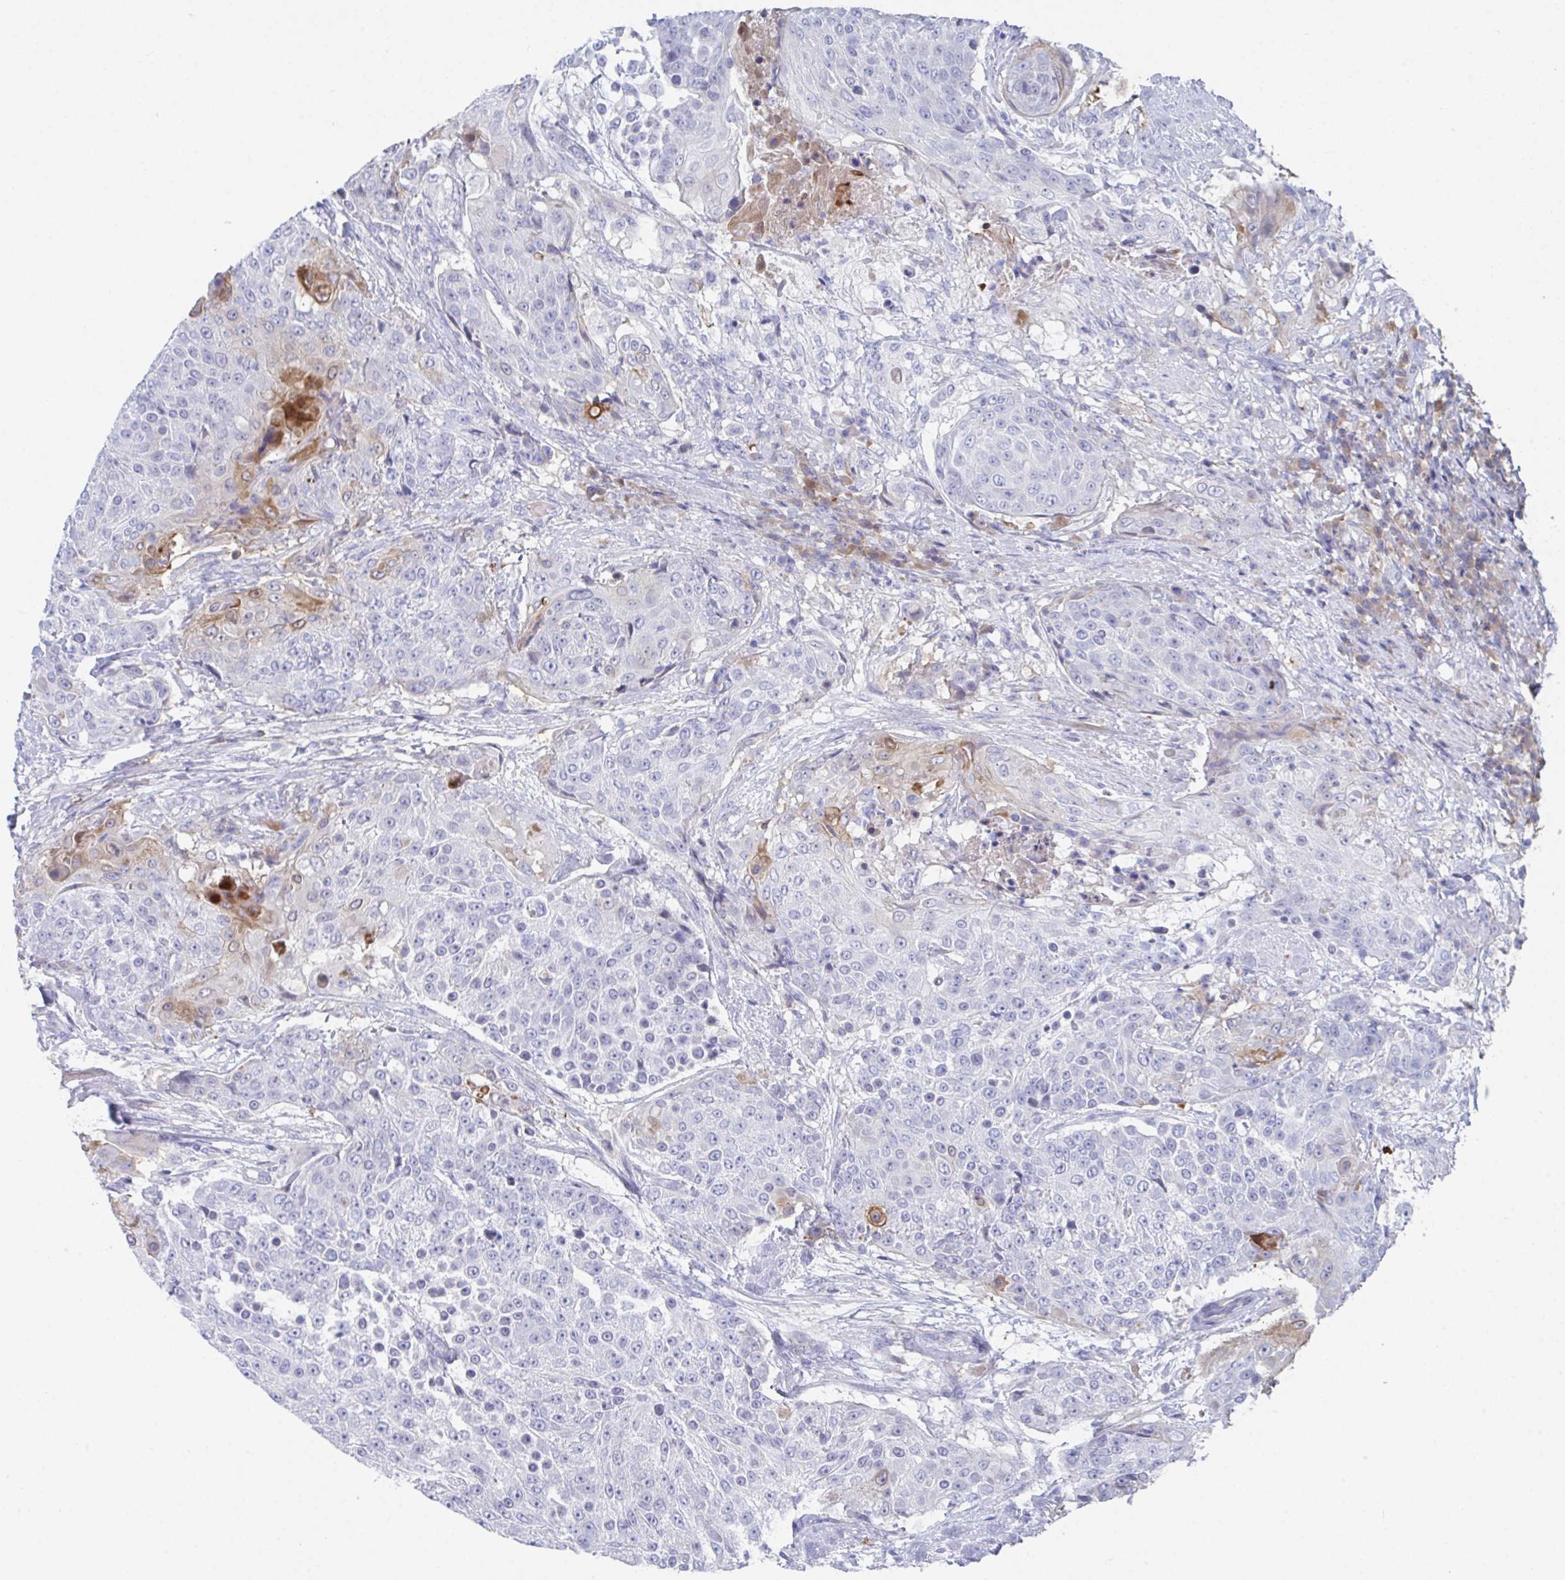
{"staining": {"intensity": "negative", "quantity": "none", "location": "none"}, "tissue": "urothelial cancer", "cell_type": "Tumor cells", "image_type": "cancer", "snomed": [{"axis": "morphology", "description": "Urothelial carcinoma, High grade"}, {"axis": "topography", "description": "Urinary bladder"}], "caption": "The immunohistochemistry (IHC) image has no significant expression in tumor cells of urothelial carcinoma (high-grade) tissue.", "gene": "TNFAIP6", "patient": {"sex": "female", "age": 63}}